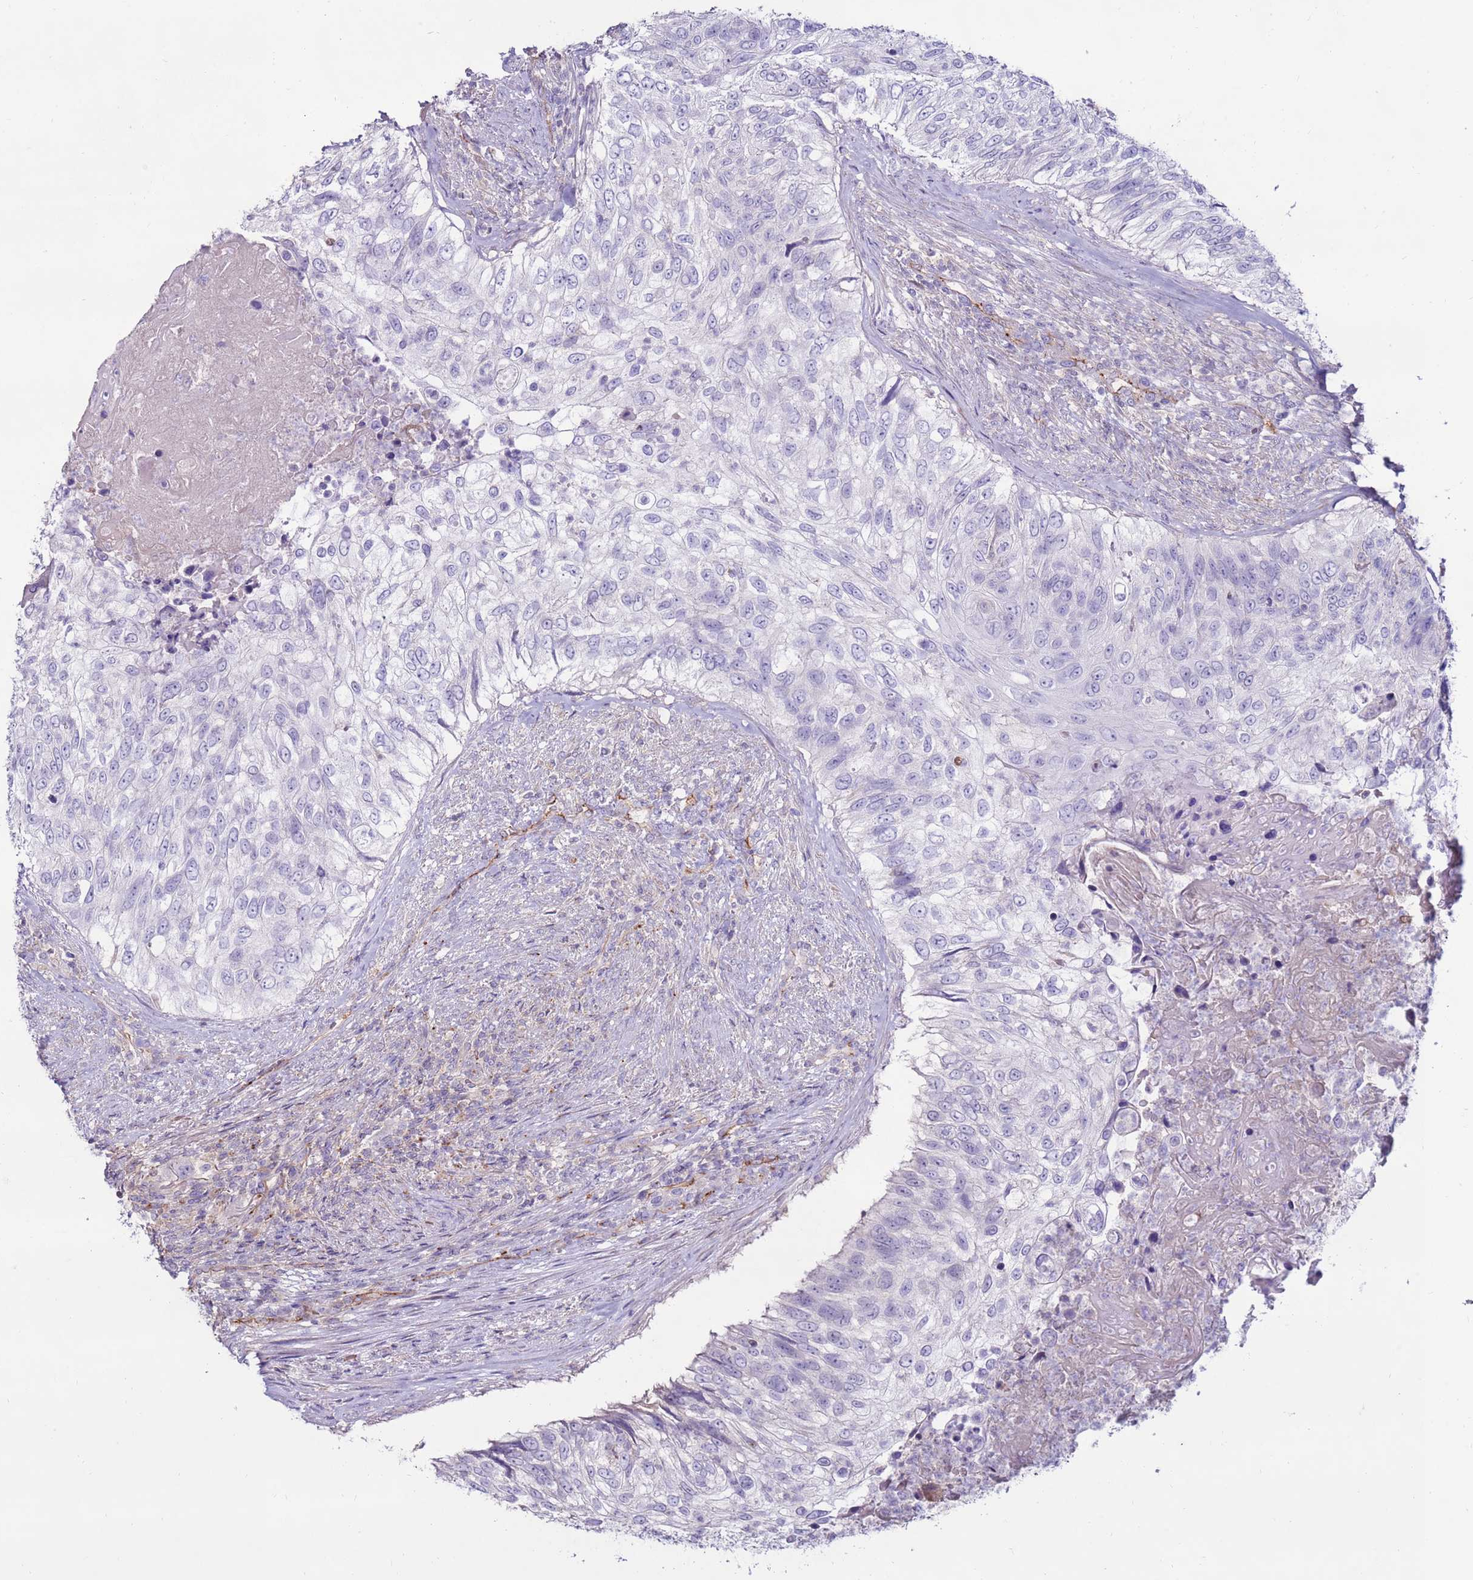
{"staining": {"intensity": "negative", "quantity": "none", "location": "none"}, "tissue": "urothelial cancer", "cell_type": "Tumor cells", "image_type": "cancer", "snomed": [{"axis": "morphology", "description": "Urothelial carcinoma, High grade"}, {"axis": "topography", "description": "Urinary bladder"}], "caption": "A micrograph of high-grade urothelial carcinoma stained for a protein reveals no brown staining in tumor cells.", "gene": "CLEC4M", "patient": {"sex": "female", "age": 60}}